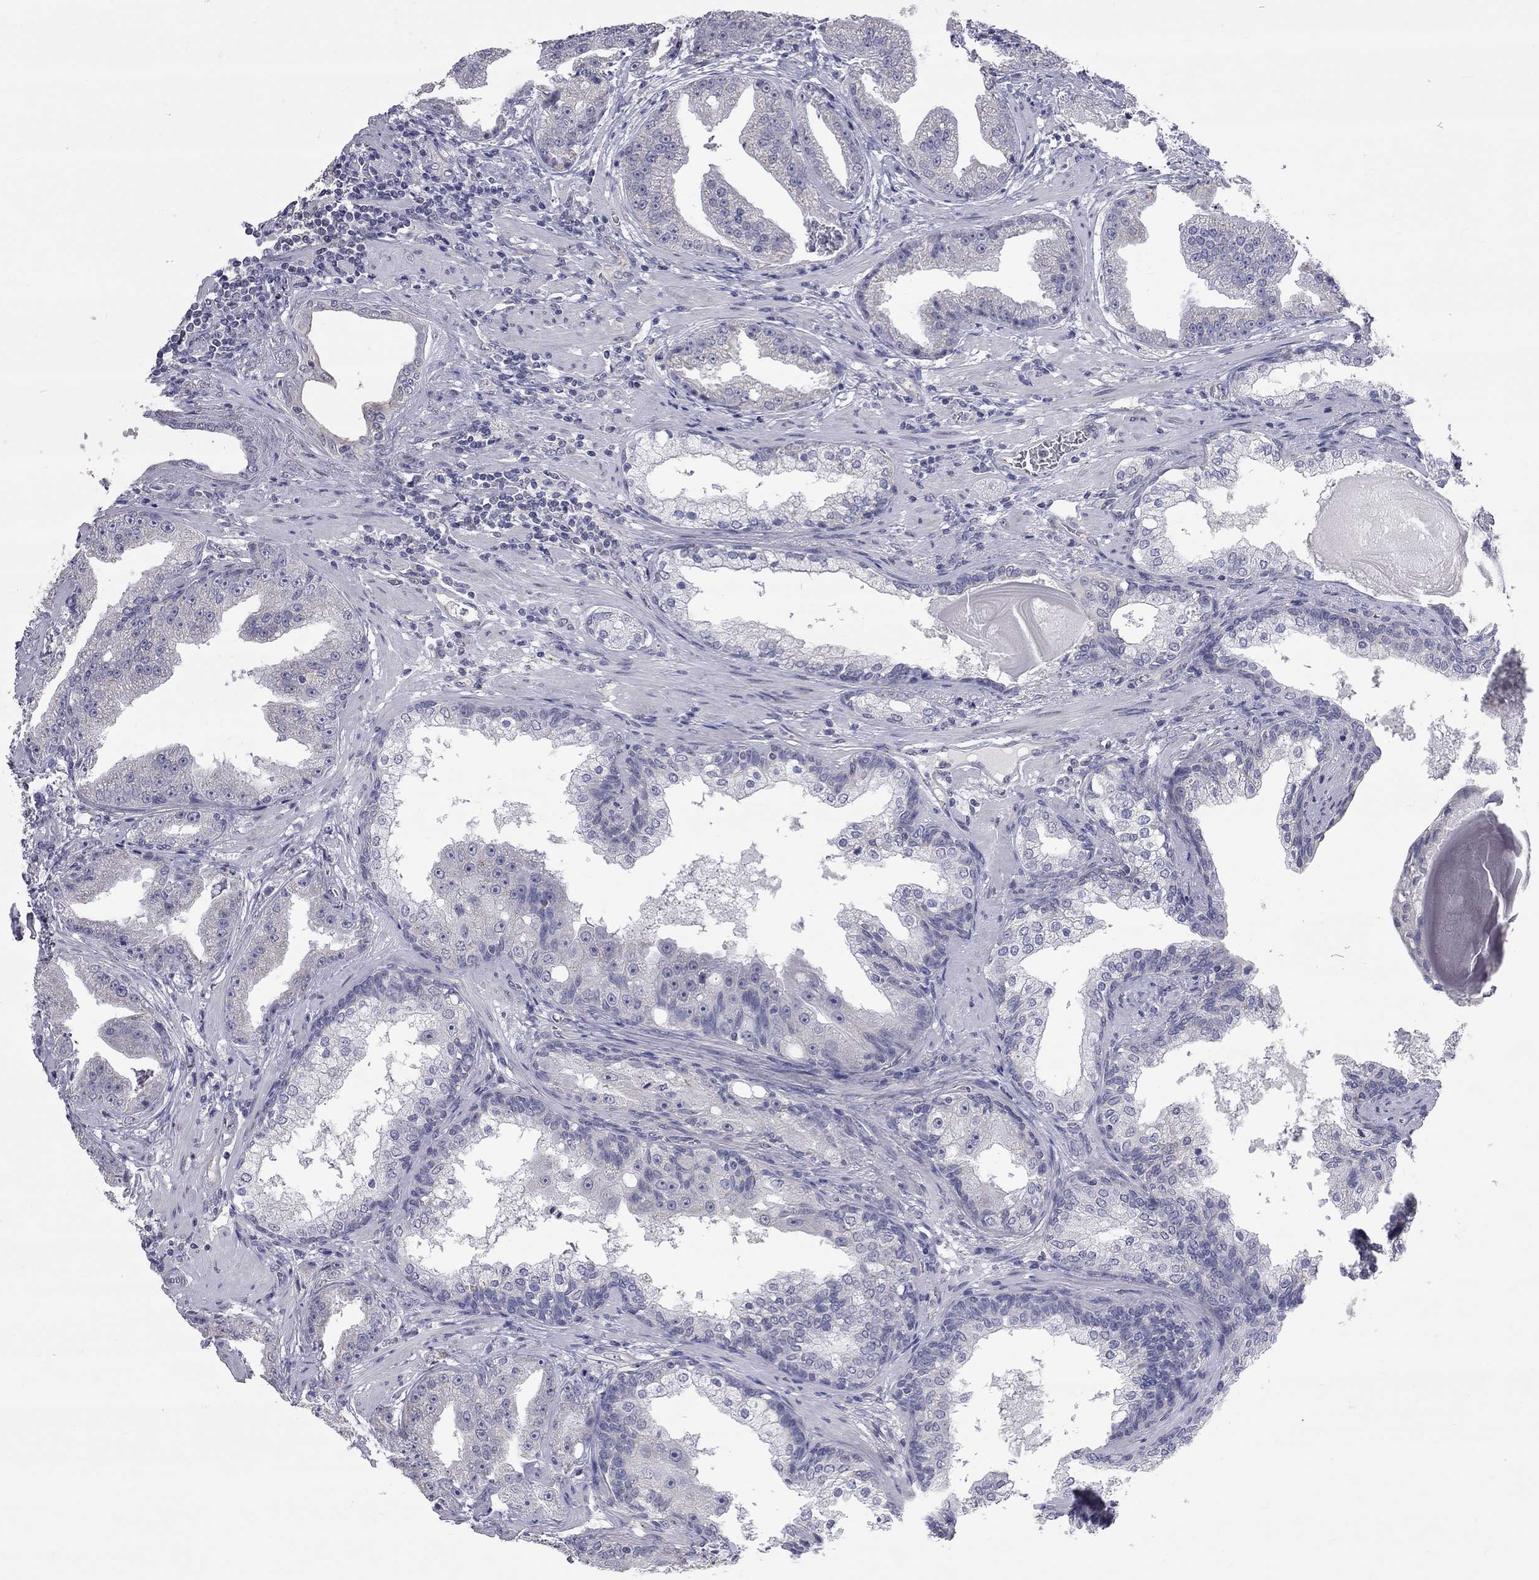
{"staining": {"intensity": "negative", "quantity": "none", "location": "none"}, "tissue": "prostate cancer", "cell_type": "Tumor cells", "image_type": "cancer", "snomed": [{"axis": "morphology", "description": "Adenocarcinoma, Low grade"}, {"axis": "topography", "description": "Prostate"}], "caption": "Immunohistochemistry (IHC) micrograph of human prostate cancer stained for a protein (brown), which shows no expression in tumor cells. Nuclei are stained in blue.", "gene": "OPRK1", "patient": {"sex": "male", "age": 62}}